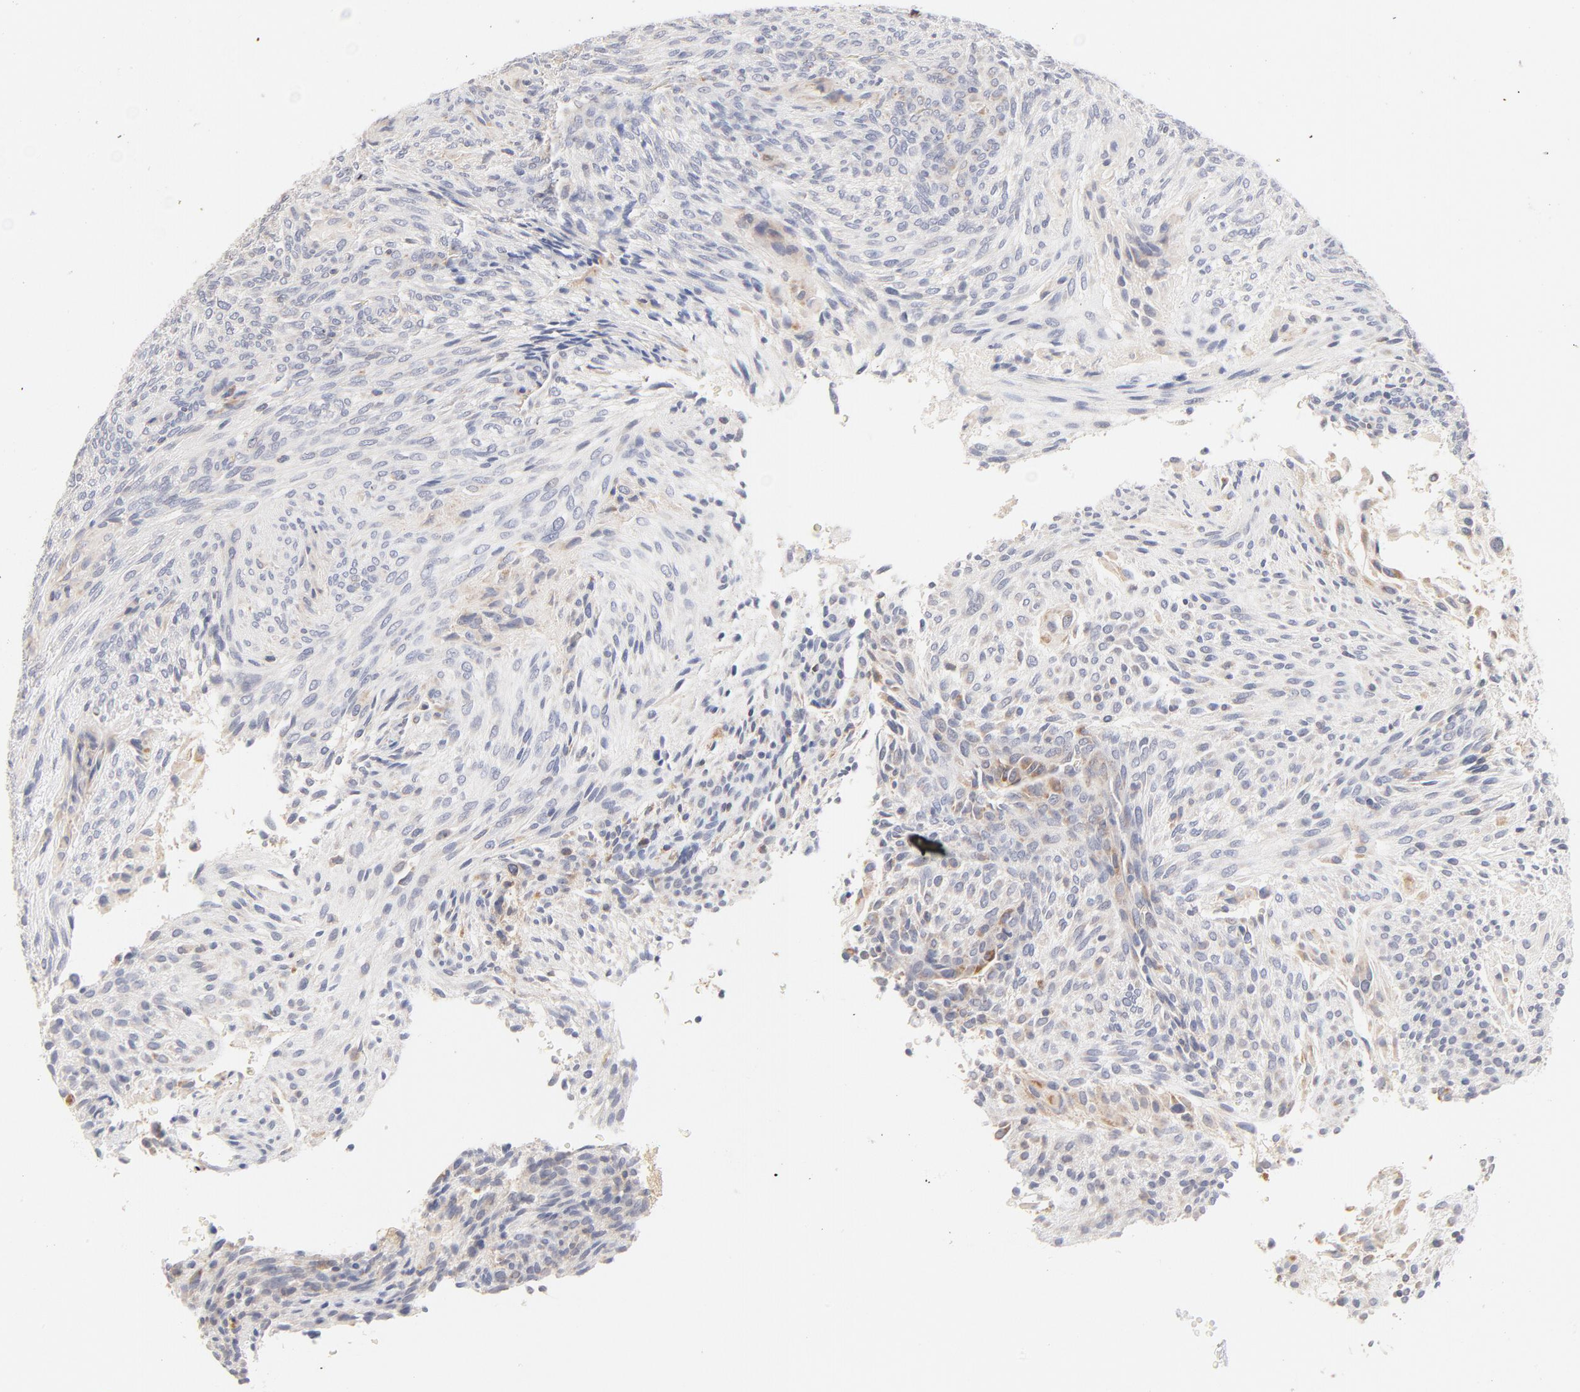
{"staining": {"intensity": "weak", "quantity": "25%-75%", "location": "cytoplasmic/membranous"}, "tissue": "glioma", "cell_type": "Tumor cells", "image_type": "cancer", "snomed": [{"axis": "morphology", "description": "Glioma, malignant, High grade"}, {"axis": "topography", "description": "Cerebral cortex"}], "caption": "Immunohistochemistry (IHC) of glioma reveals low levels of weak cytoplasmic/membranous positivity in about 25%-75% of tumor cells. The protein of interest is stained brown, and the nuclei are stained in blue (DAB IHC with brightfield microscopy, high magnification).", "gene": "MTERF2", "patient": {"sex": "female", "age": 55}}